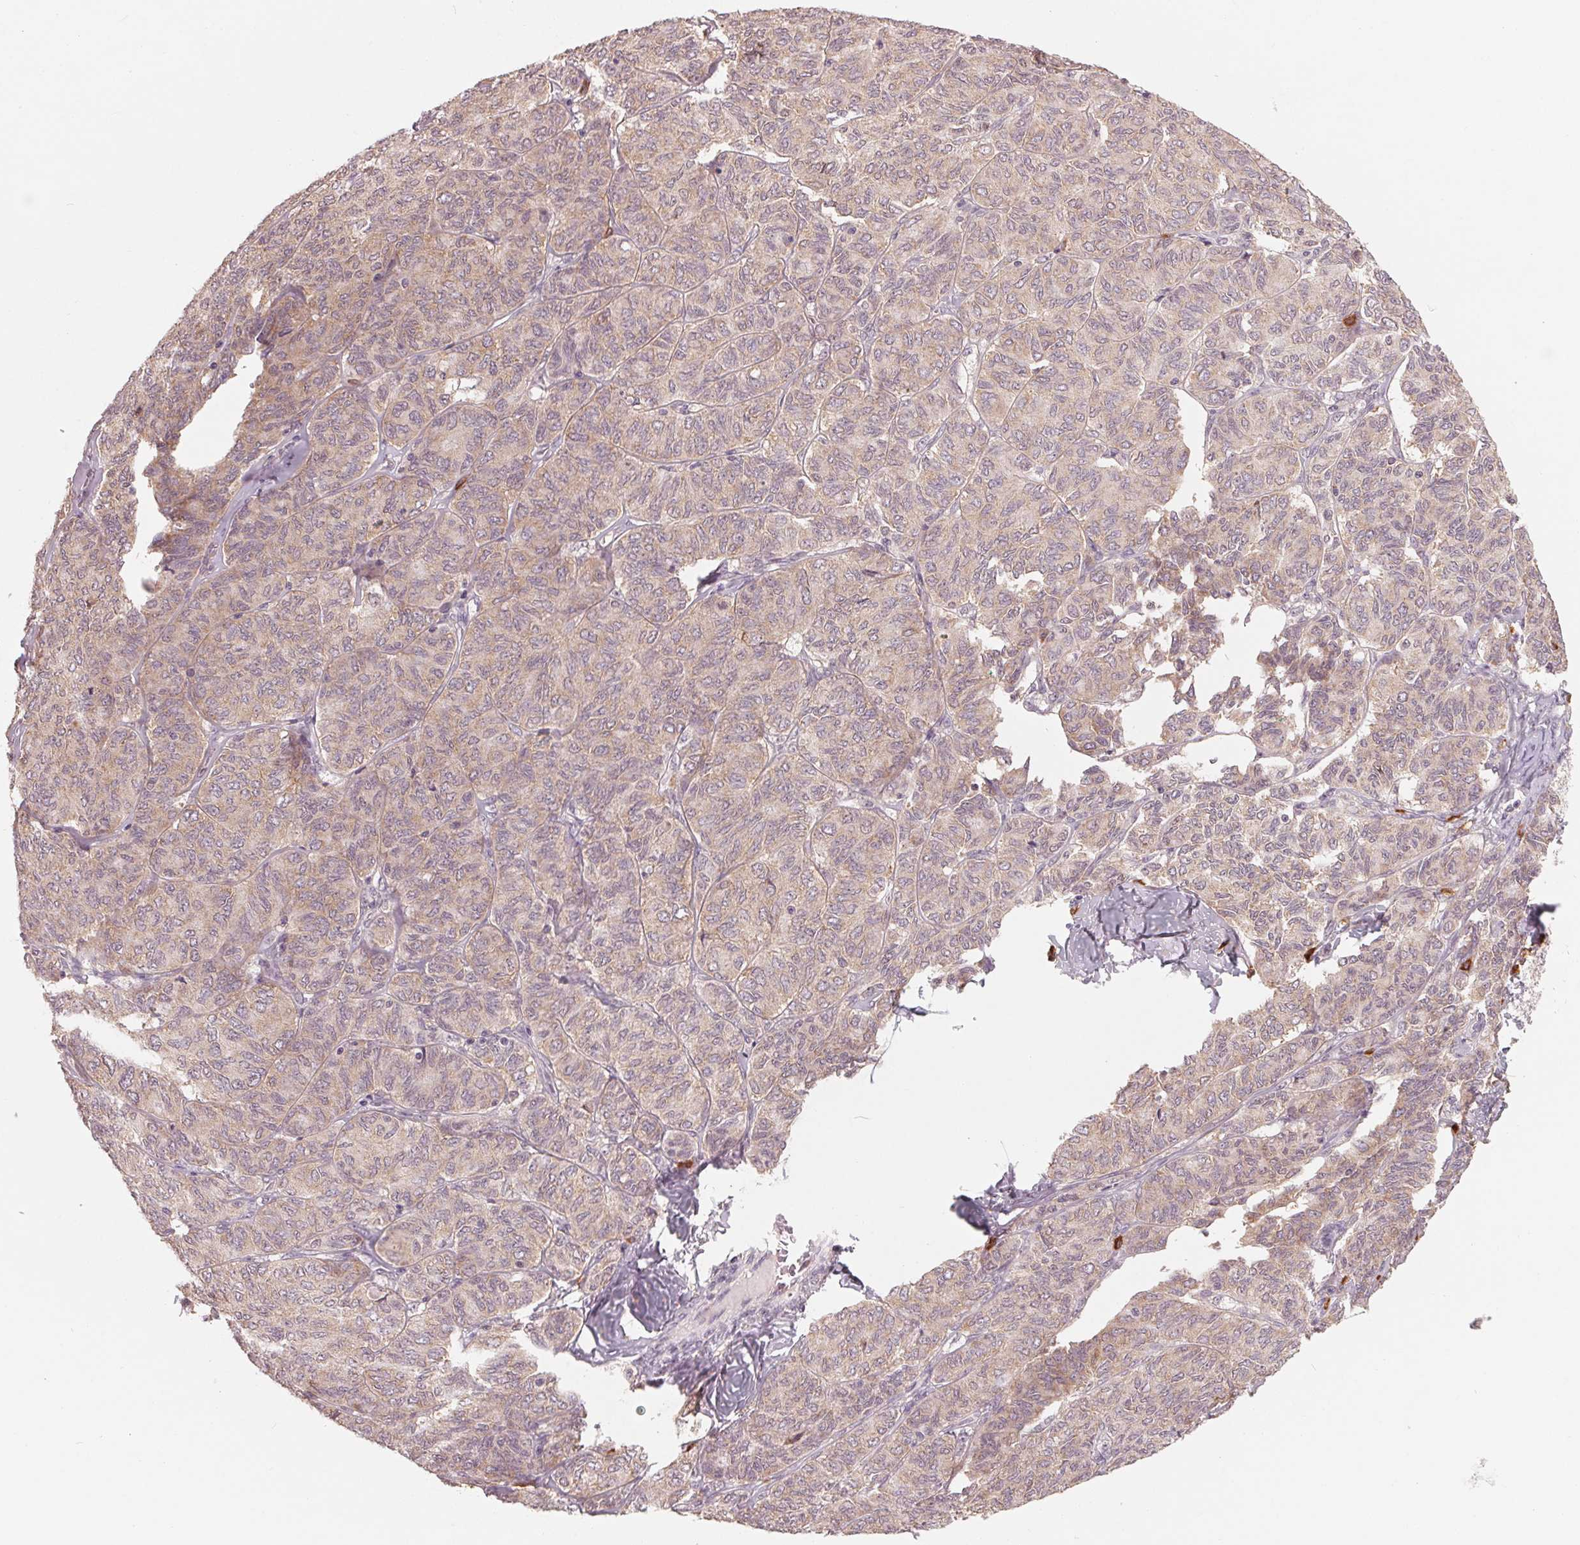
{"staining": {"intensity": "weak", "quantity": ">75%", "location": "cytoplasmic/membranous"}, "tissue": "ovarian cancer", "cell_type": "Tumor cells", "image_type": "cancer", "snomed": [{"axis": "morphology", "description": "Carcinoma, endometroid"}, {"axis": "topography", "description": "Ovary"}], "caption": "Ovarian cancer was stained to show a protein in brown. There is low levels of weak cytoplasmic/membranous positivity in approximately >75% of tumor cells.", "gene": "GIGYF2", "patient": {"sex": "female", "age": 80}}